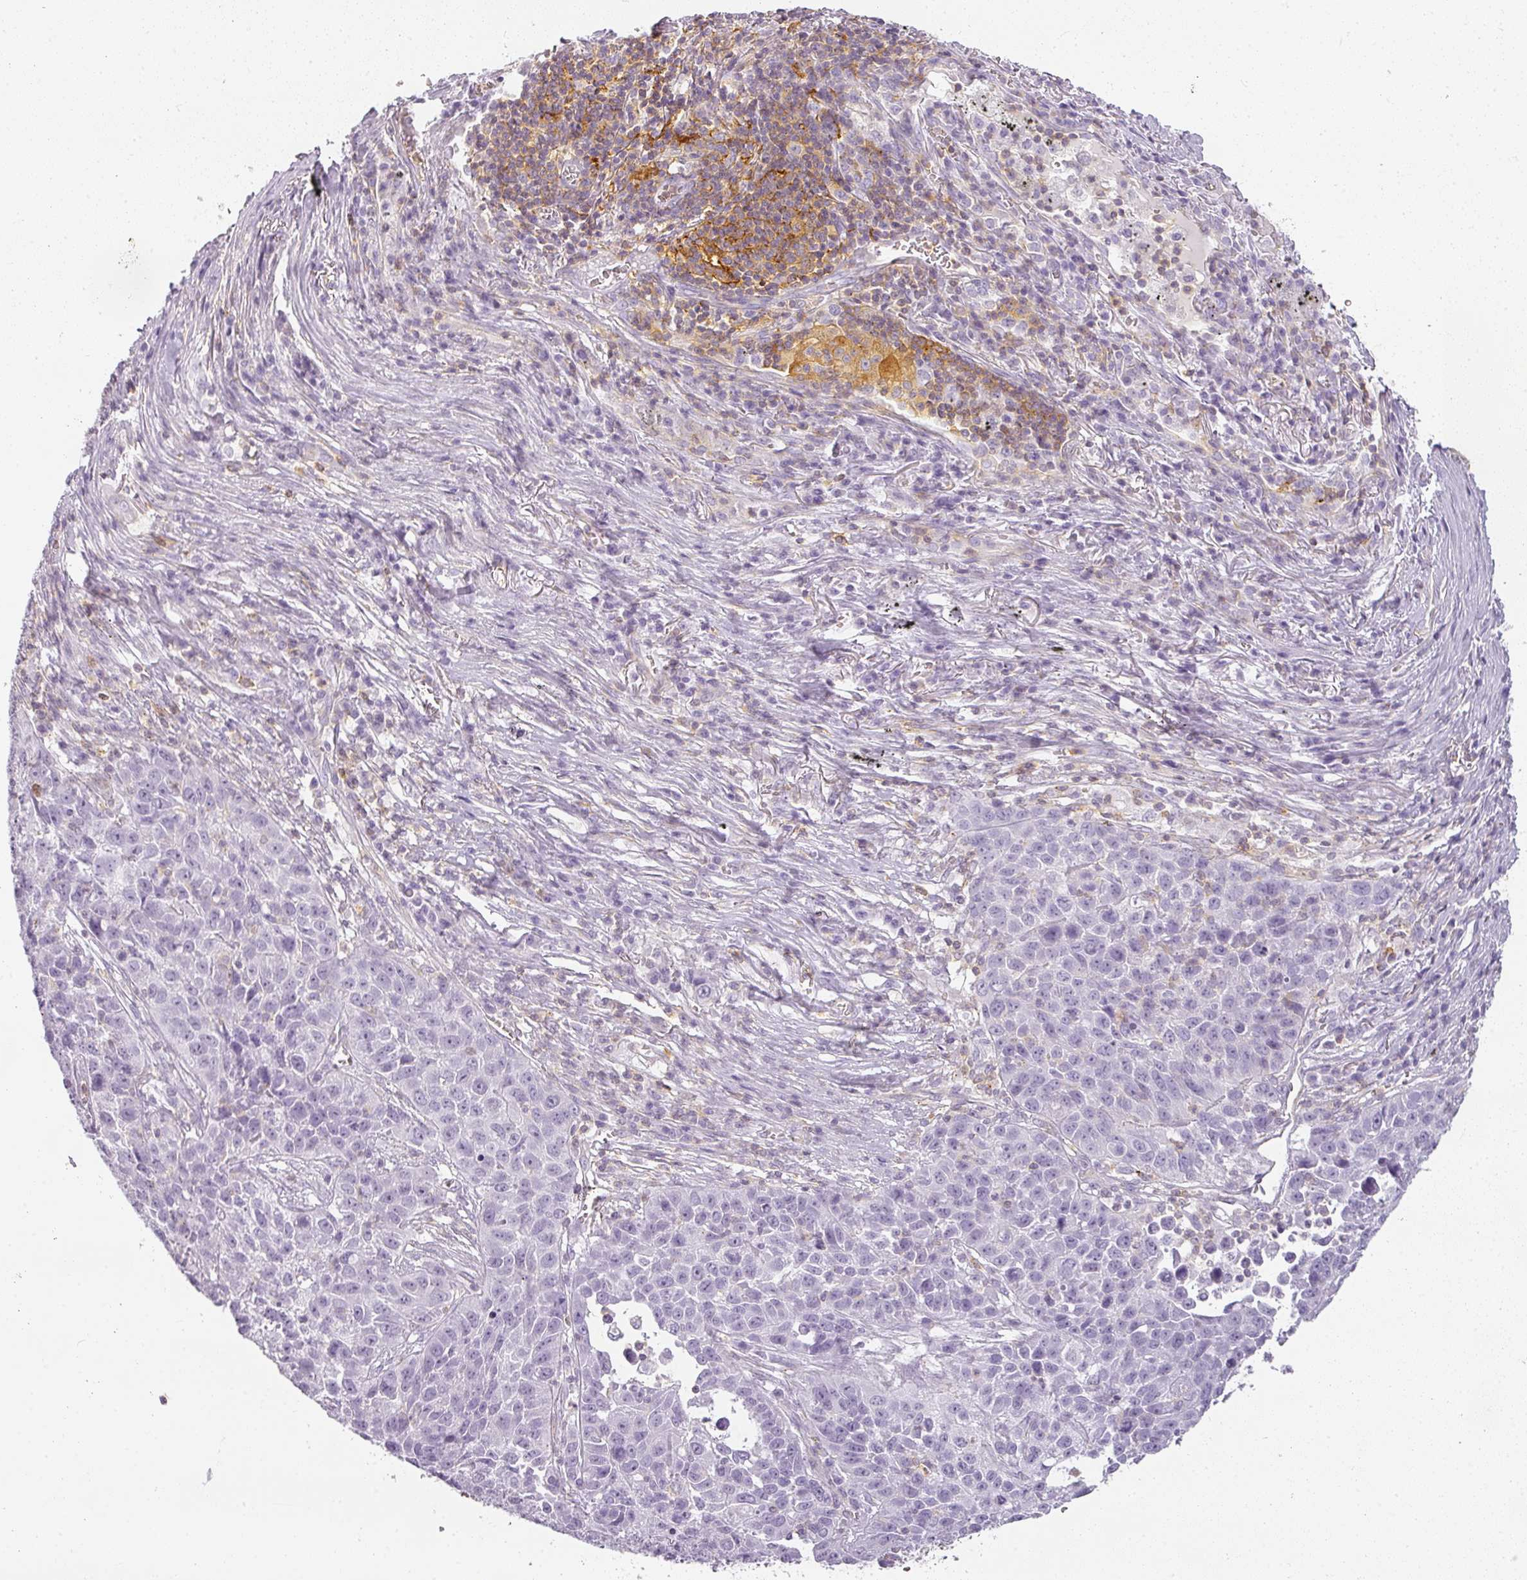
{"staining": {"intensity": "negative", "quantity": "none", "location": "none"}, "tissue": "lung cancer", "cell_type": "Tumor cells", "image_type": "cancer", "snomed": [{"axis": "morphology", "description": "Squamous cell carcinoma, NOS"}, {"axis": "topography", "description": "Lung"}], "caption": "Lung cancer (squamous cell carcinoma) was stained to show a protein in brown. There is no significant staining in tumor cells.", "gene": "TMEM42", "patient": {"sex": "male", "age": 76}}